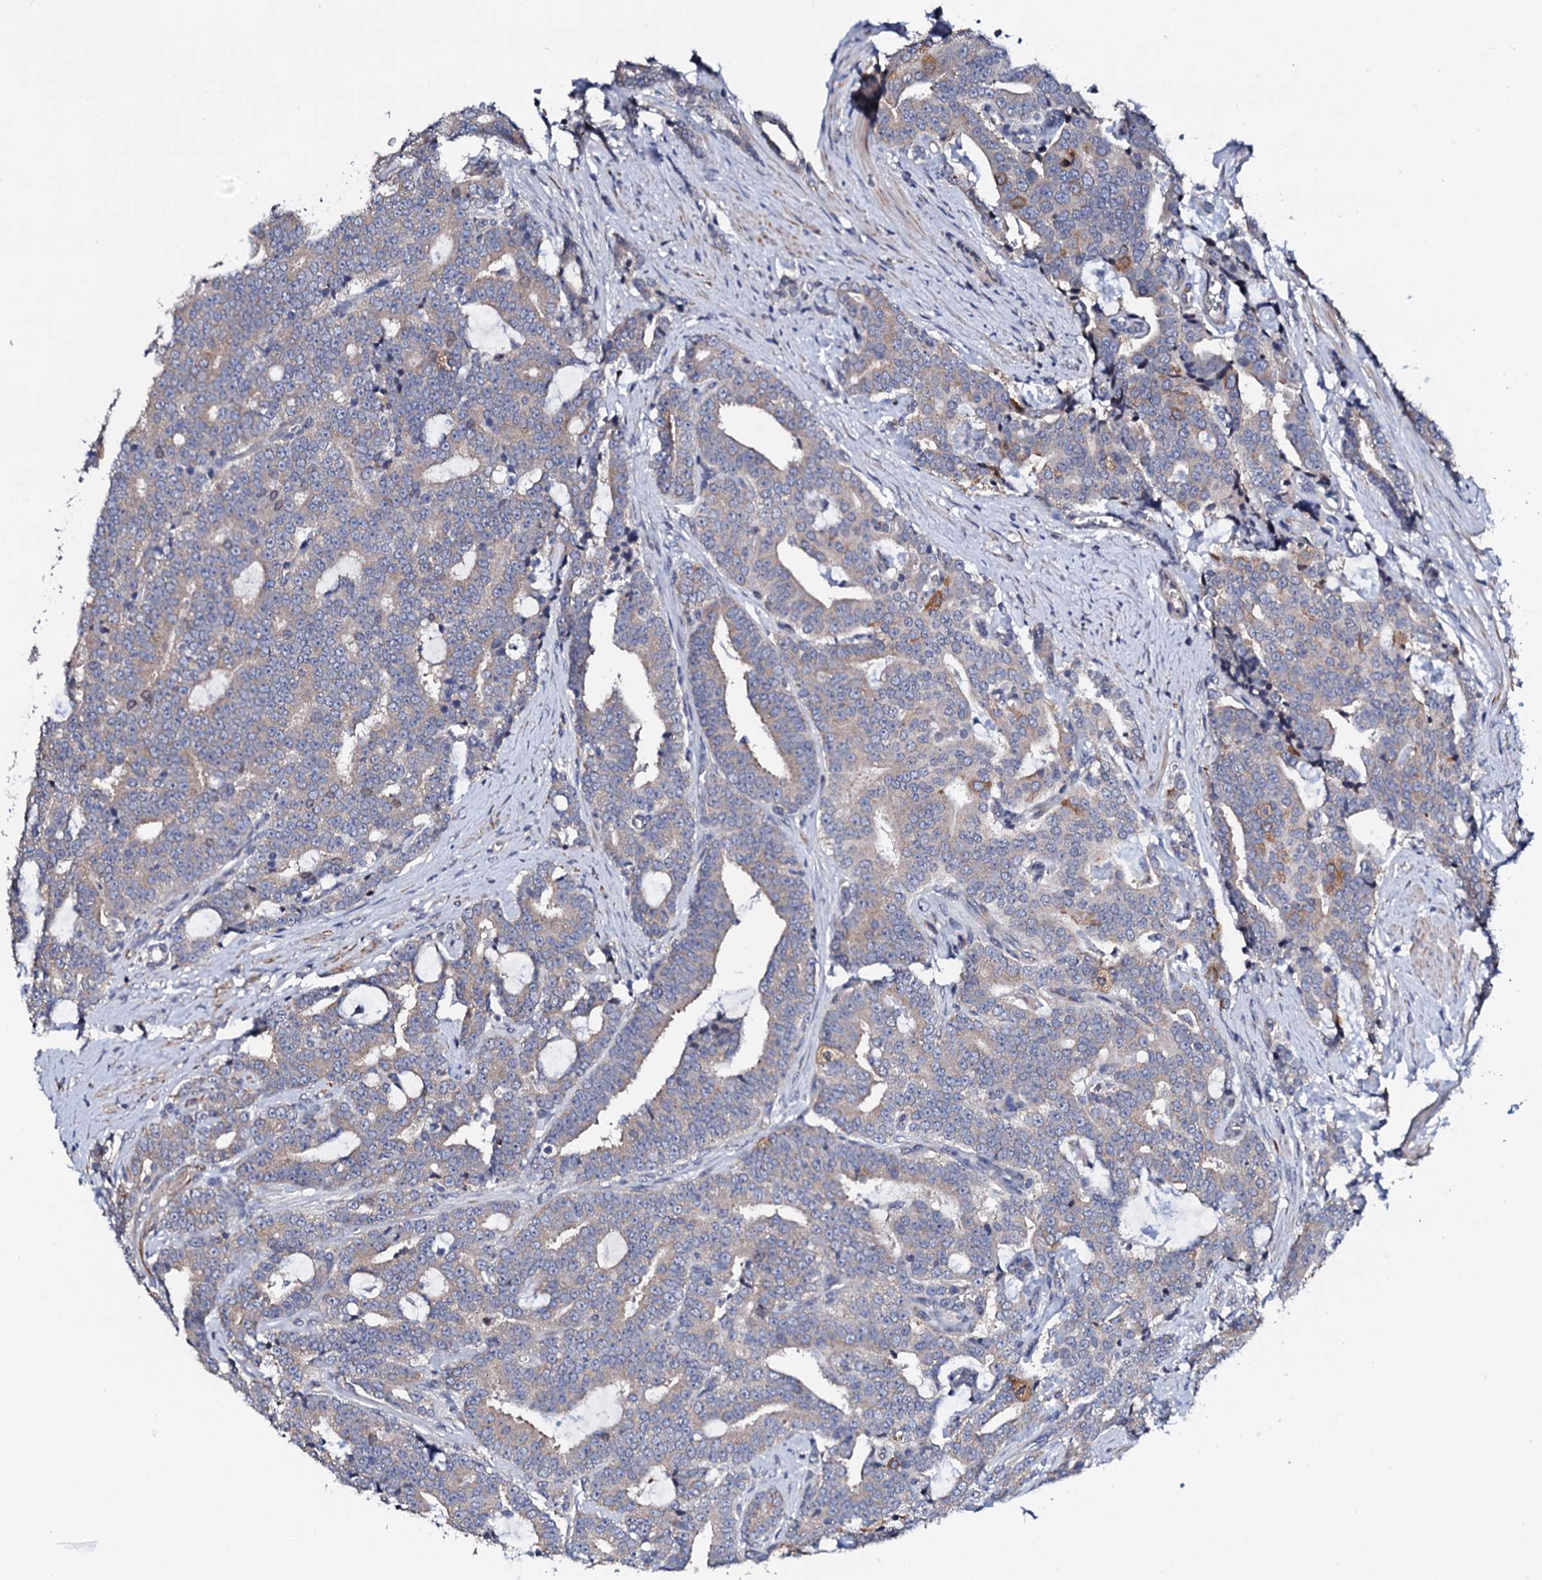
{"staining": {"intensity": "weak", "quantity": "<25%", "location": "cytoplasmic/membranous"}, "tissue": "prostate cancer", "cell_type": "Tumor cells", "image_type": "cancer", "snomed": [{"axis": "morphology", "description": "Adenocarcinoma, High grade"}, {"axis": "topography", "description": "Prostate and seminal vesicle, NOS"}], "caption": "Immunohistochemistry photomicrograph of prostate cancer stained for a protein (brown), which shows no positivity in tumor cells.", "gene": "NUP58", "patient": {"sex": "male", "age": 67}}